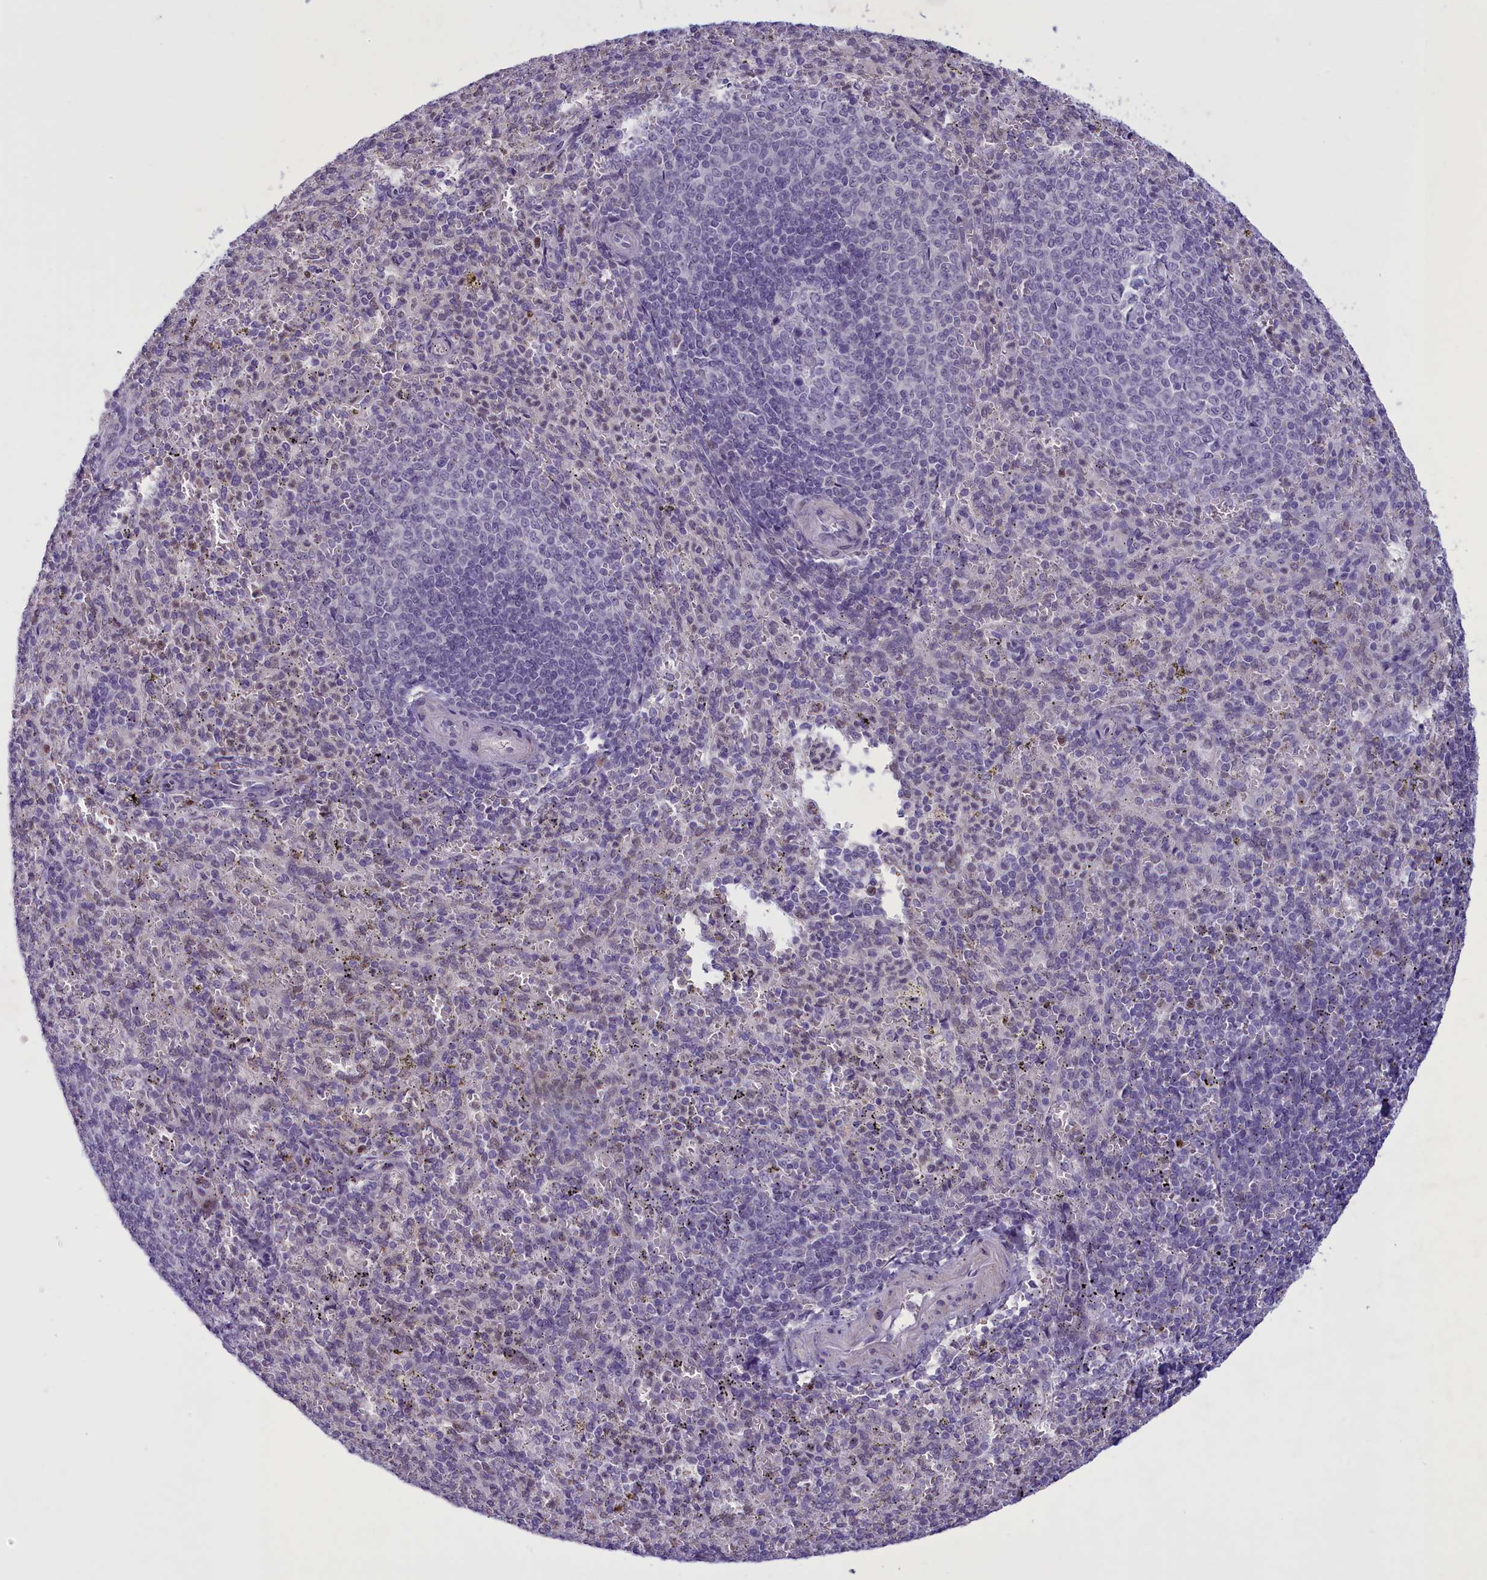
{"staining": {"intensity": "negative", "quantity": "none", "location": "none"}, "tissue": "spleen", "cell_type": "Cells in red pulp", "image_type": "normal", "snomed": [{"axis": "morphology", "description": "Normal tissue, NOS"}, {"axis": "topography", "description": "Spleen"}], "caption": "This is an immunohistochemistry micrograph of normal human spleen. There is no positivity in cells in red pulp.", "gene": "ELOA2", "patient": {"sex": "female", "age": 21}}